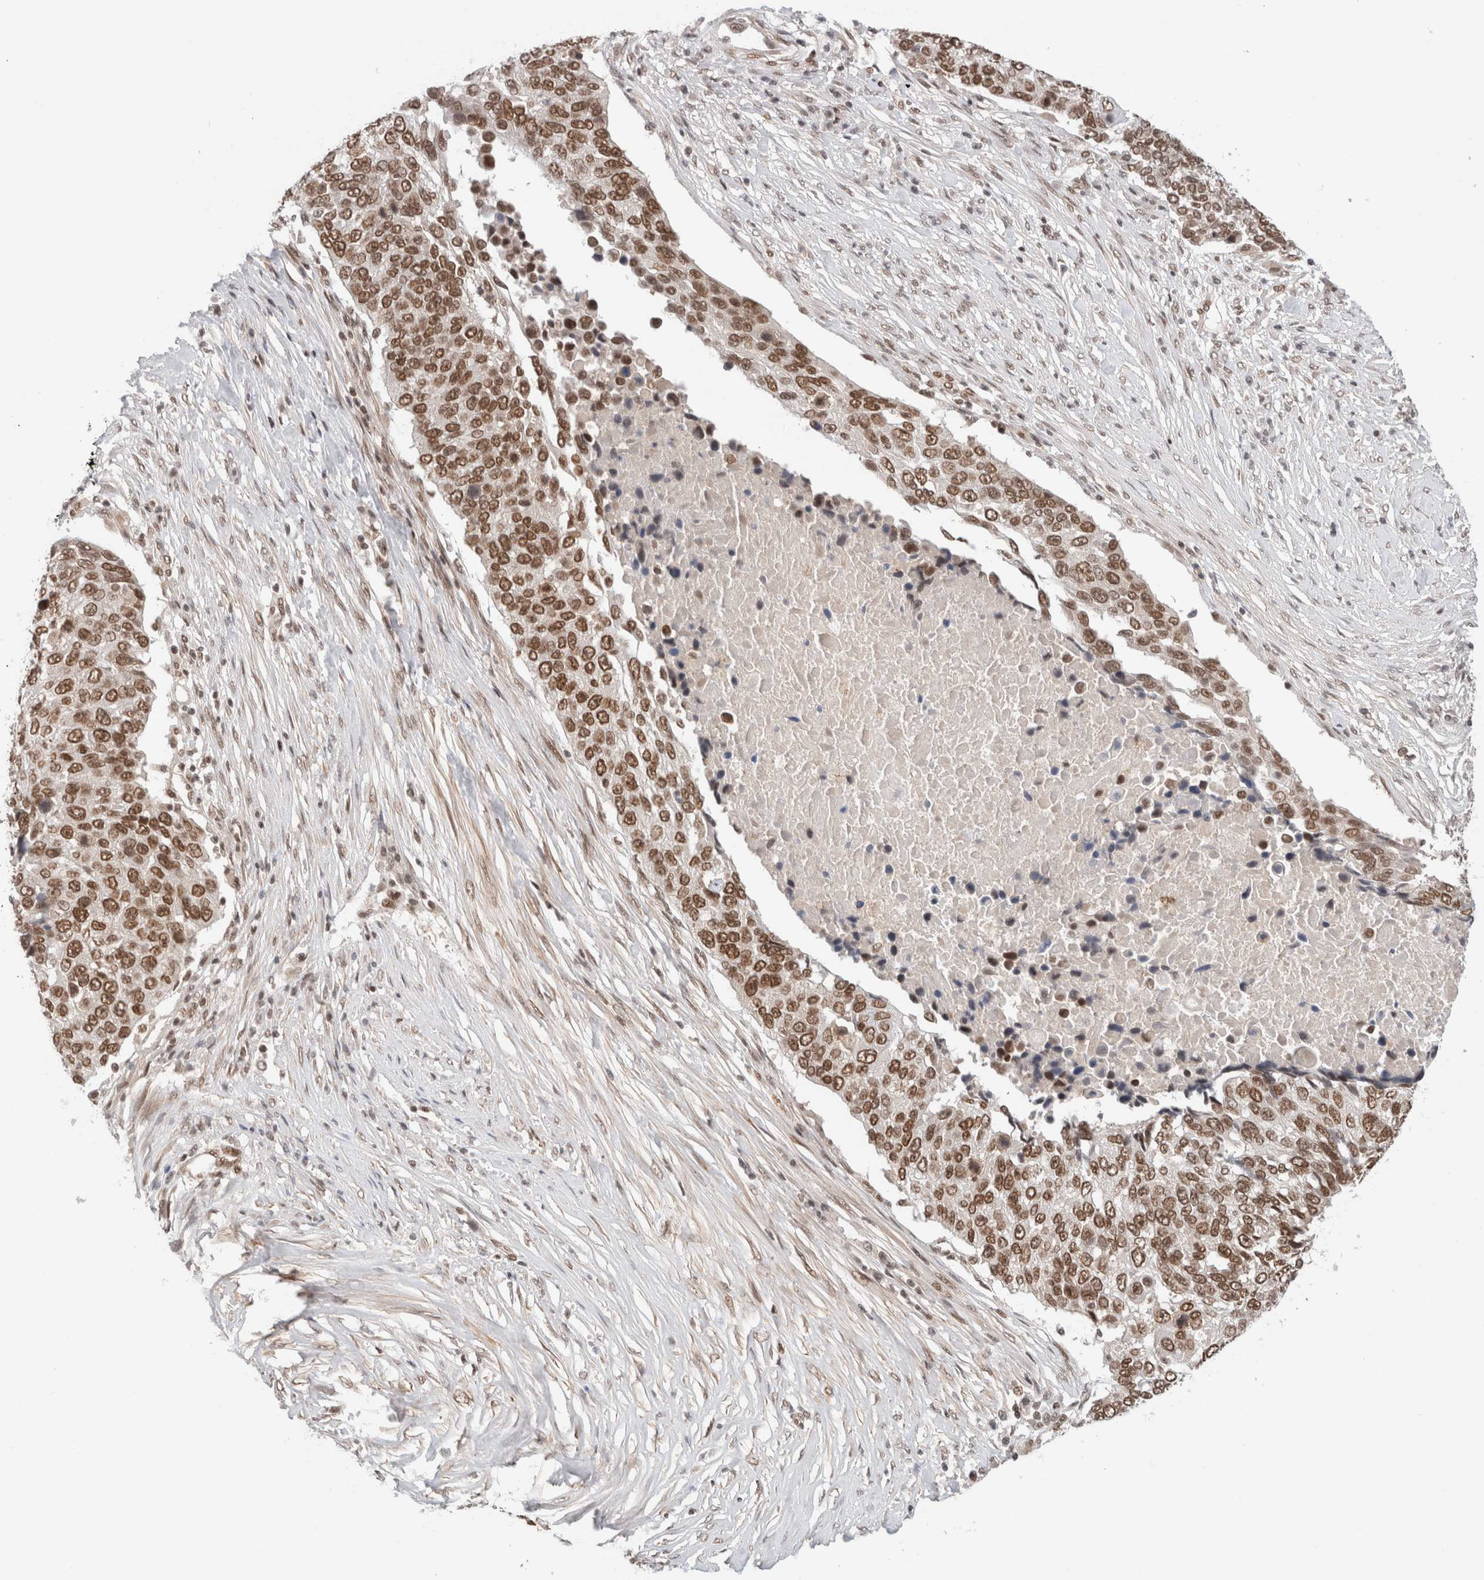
{"staining": {"intensity": "moderate", "quantity": ">75%", "location": "nuclear"}, "tissue": "lung cancer", "cell_type": "Tumor cells", "image_type": "cancer", "snomed": [{"axis": "morphology", "description": "Squamous cell carcinoma, NOS"}, {"axis": "topography", "description": "Lung"}], "caption": "Immunohistochemistry (IHC) histopathology image of human squamous cell carcinoma (lung) stained for a protein (brown), which exhibits medium levels of moderate nuclear positivity in approximately >75% of tumor cells.", "gene": "GATAD2A", "patient": {"sex": "male", "age": 66}}